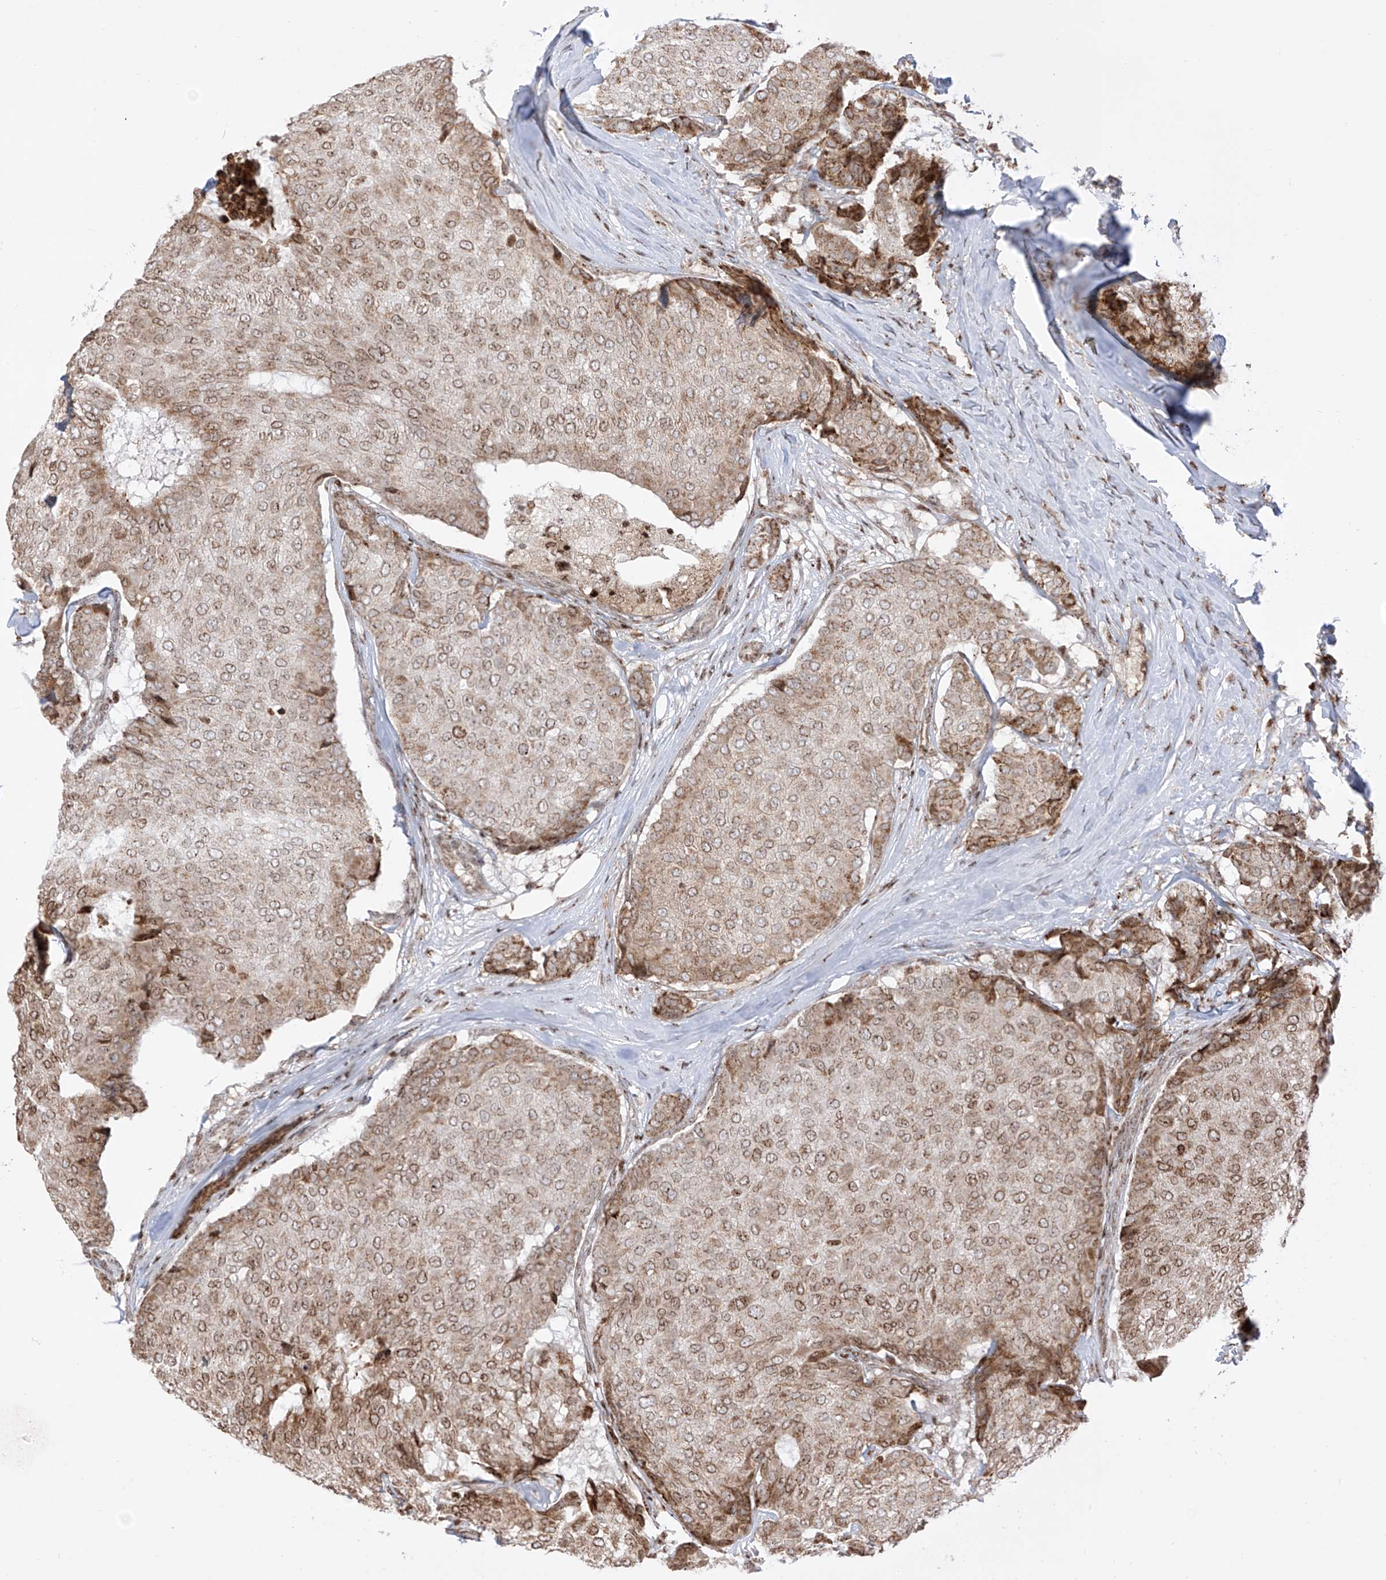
{"staining": {"intensity": "moderate", "quantity": ">75%", "location": "cytoplasmic/membranous,nuclear"}, "tissue": "breast cancer", "cell_type": "Tumor cells", "image_type": "cancer", "snomed": [{"axis": "morphology", "description": "Duct carcinoma"}, {"axis": "topography", "description": "Breast"}], "caption": "Intraductal carcinoma (breast) stained for a protein exhibits moderate cytoplasmic/membranous and nuclear positivity in tumor cells.", "gene": "ZBTB8A", "patient": {"sex": "female", "age": 75}}